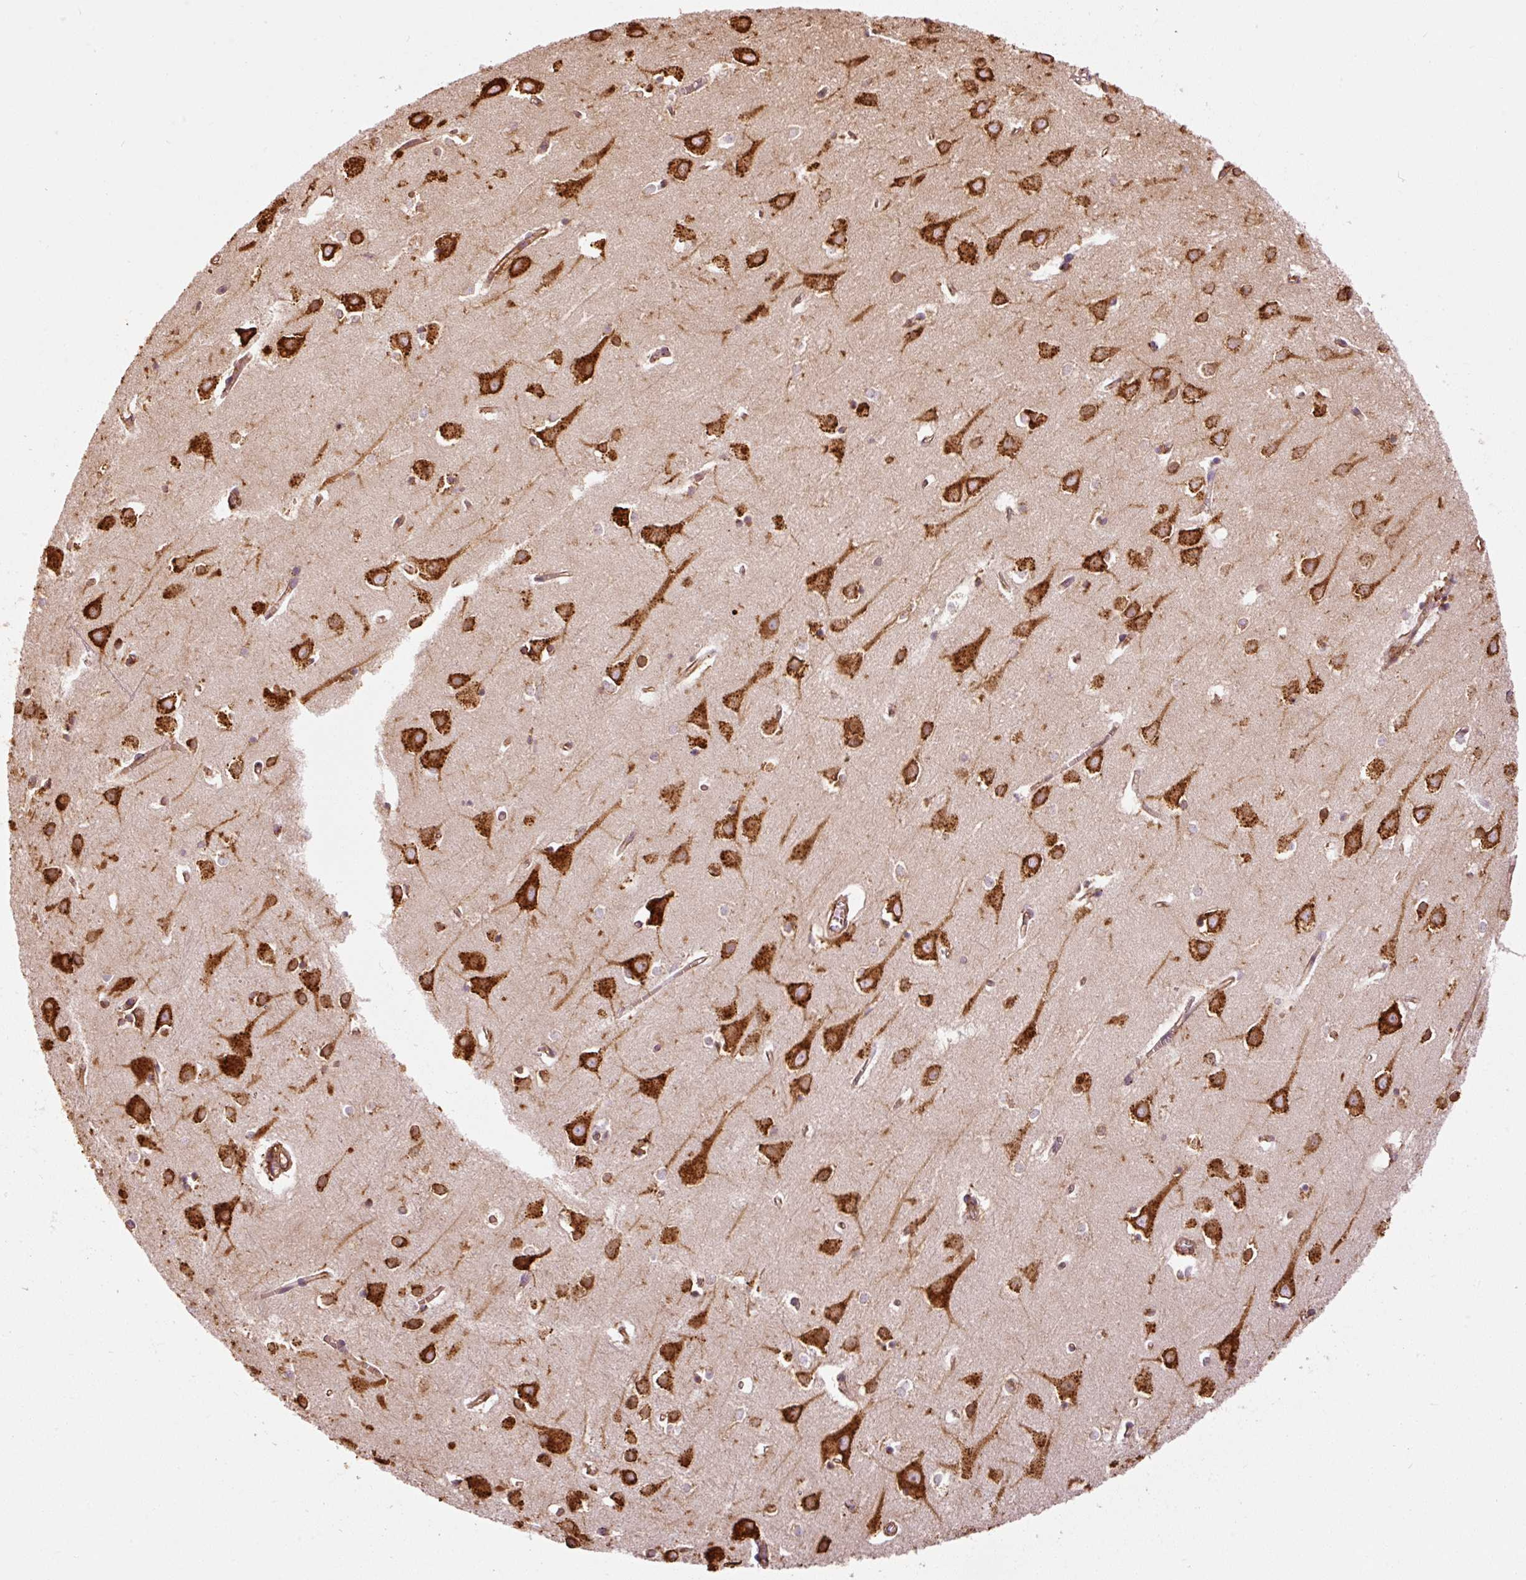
{"staining": {"intensity": "weak", "quantity": "25%-75%", "location": "cytoplasmic/membranous"}, "tissue": "cerebral cortex", "cell_type": "Endothelial cells", "image_type": "normal", "snomed": [{"axis": "morphology", "description": "Normal tissue, NOS"}, {"axis": "topography", "description": "Cerebral cortex"}], "caption": "DAB (3,3'-diaminobenzidine) immunohistochemical staining of benign cerebral cortex shows weak cytoplasmic/membranous protein expression in about 25%-75% of endothelial cells.", "gene": "ENSG00000256500", "patient": {"sex": "male", "age": 70}}